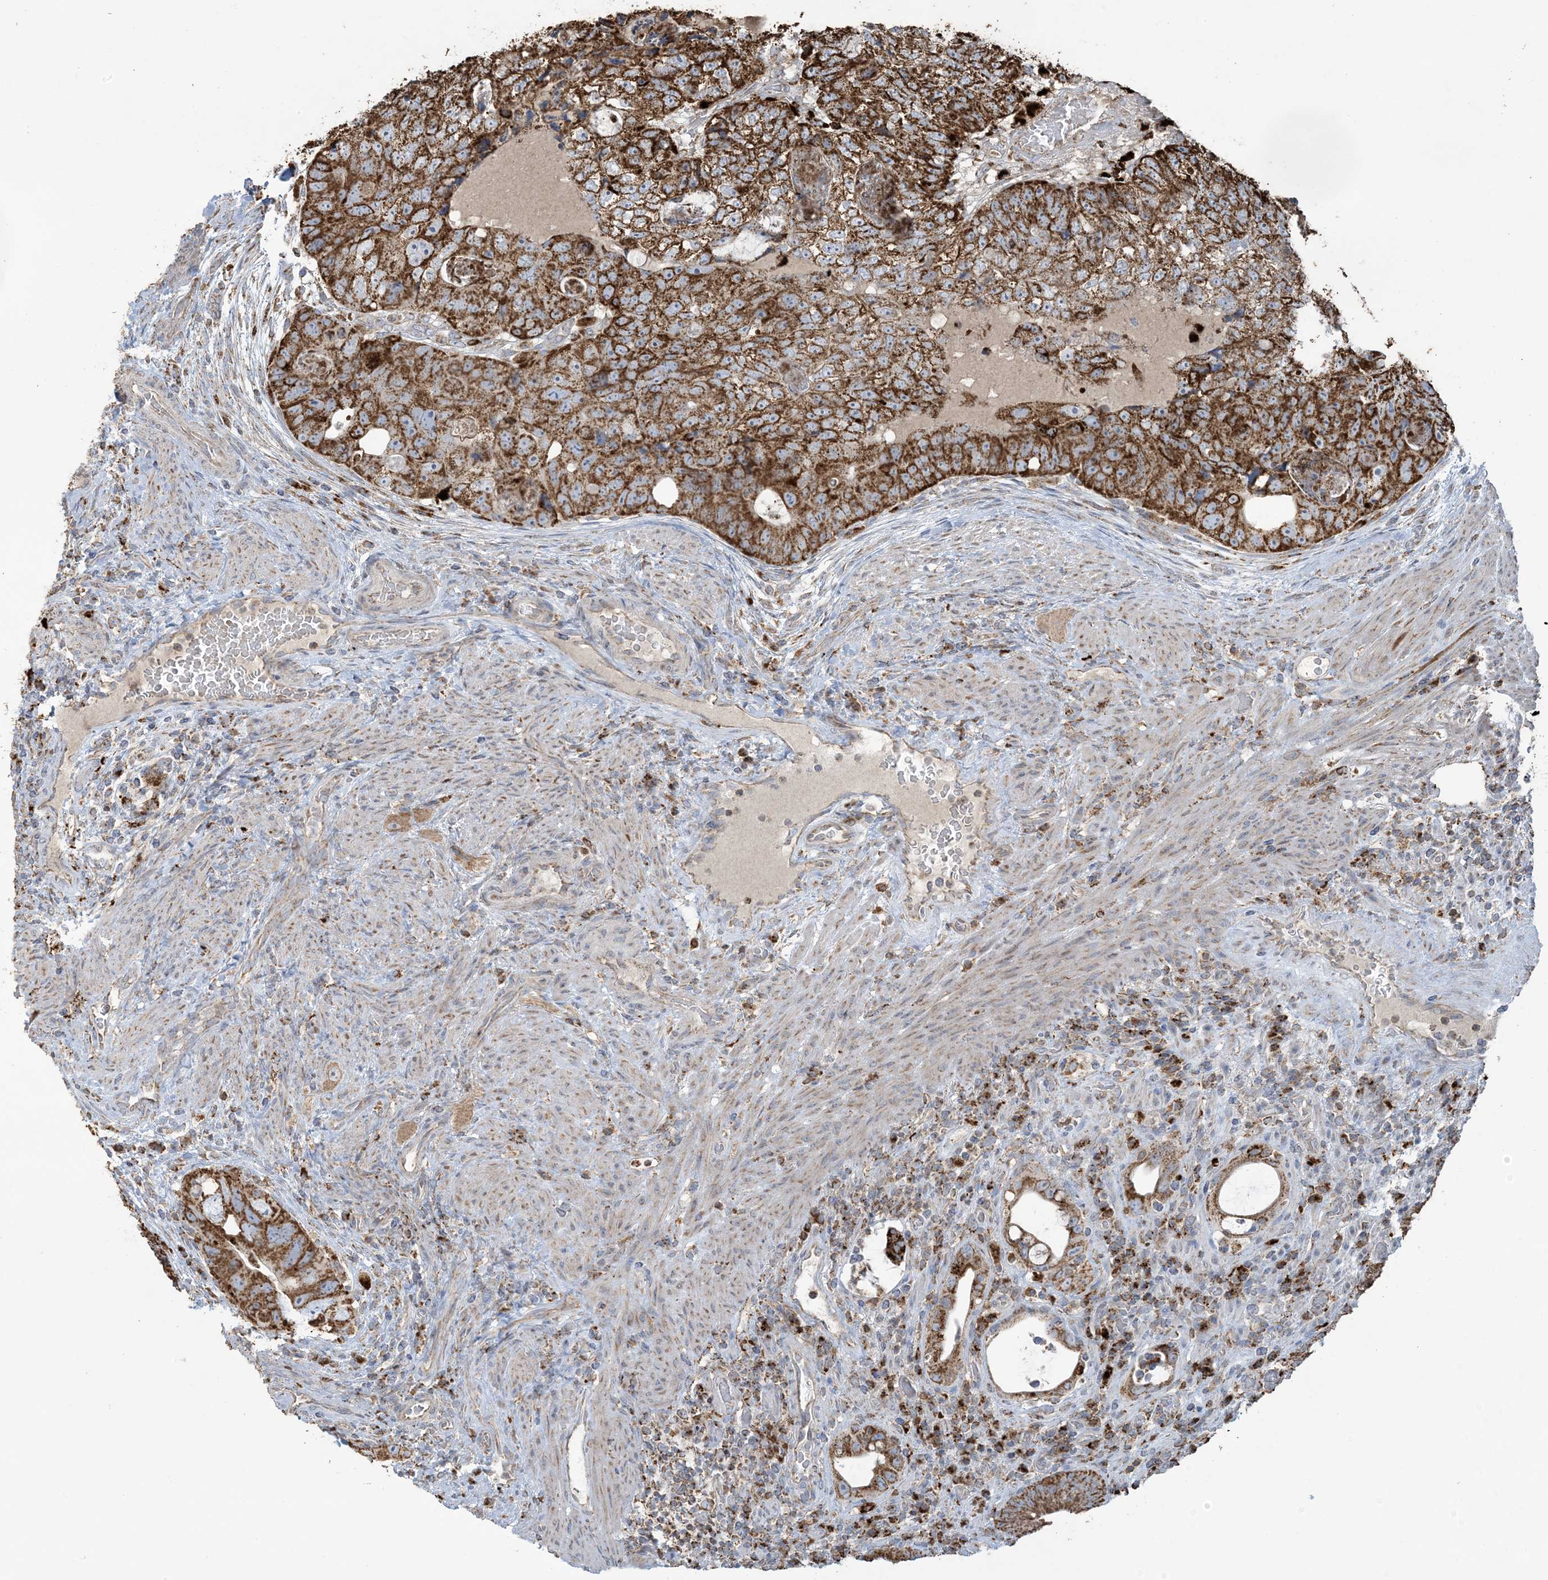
{"staining": {"intensity": "strong", "quantity": ">75%", "location": "cytoplasmic/membranous"}, "tissue": "colorectal cancer", "cell_type": "Tumor cells", "image_type": "cancer", "snomed": [{"axis": "morphology", "description": "Adenocarcinoma, NOS"}, {"axis": "topography", "description": "Rectum"}], "caption": "Strong cytoplasmic/membranous expression for a protein is seen in about >75% of tumor cells of colorectal cancer using immunohistochemistry.", "gene": "AGA", "patient": {"sex": "male", "age": 59}}